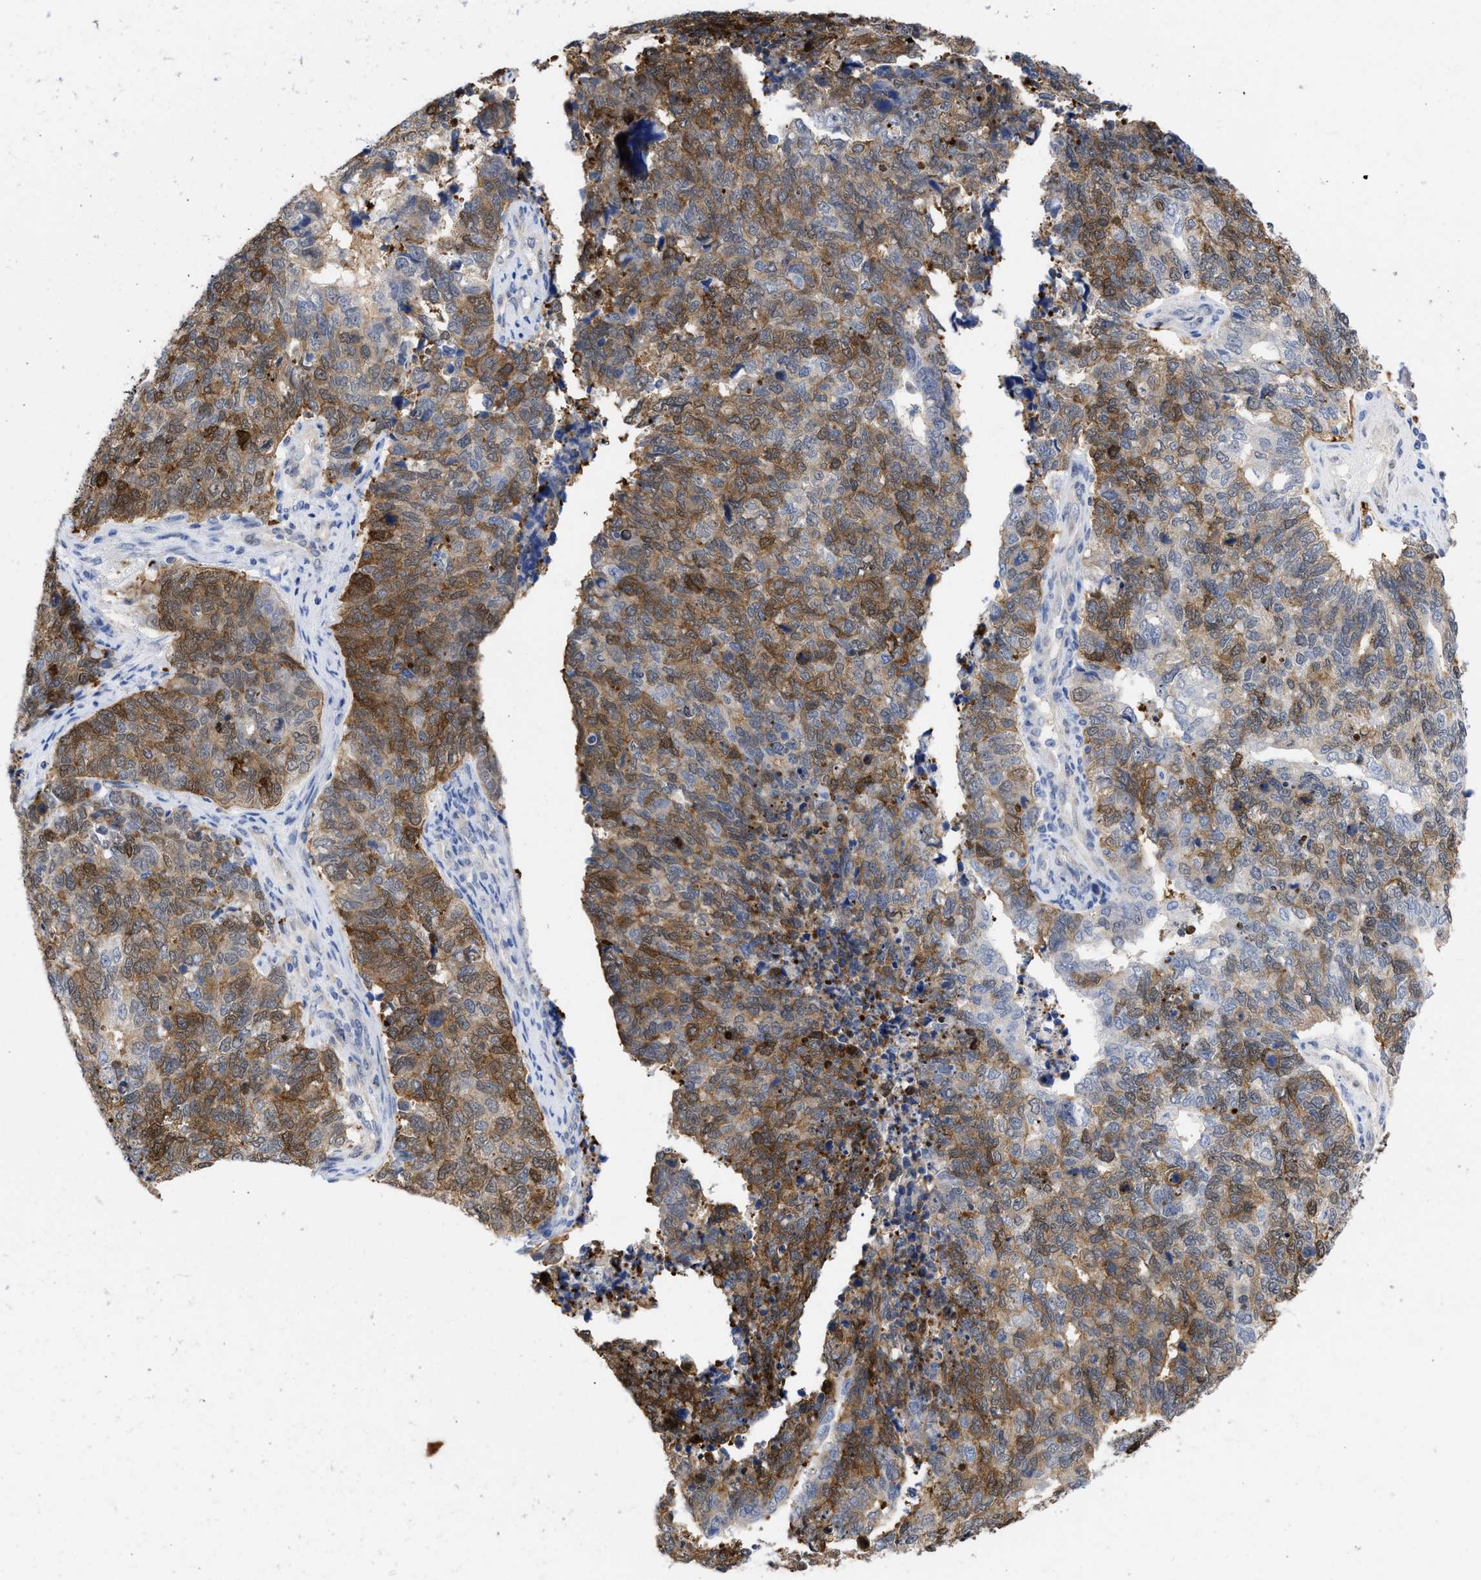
{"staining": {"intensity": "moderate", "quantity": ">75%", "location": "cytoplasmic/membranous"}, "tissue": "cervical cancer", "cell_type": "Tumor cells", "image_type": "cancer", "snomed": [{"axis": "morphology", "description": "Squamous cell carcinoma, NOS"}, {"axis": "topography", "description": "Cervix"}], "caption": "Immunohistochemistry (IHC) micrograph of squamous cell carcinoma (cervical) stained for a protein (brown), which displays medium levels of moderate cytoplasmic/membranous staining in approximately >75% of tumor cells.", "gene": "THRA", "patient": {"sex": "female", "age": 63}}